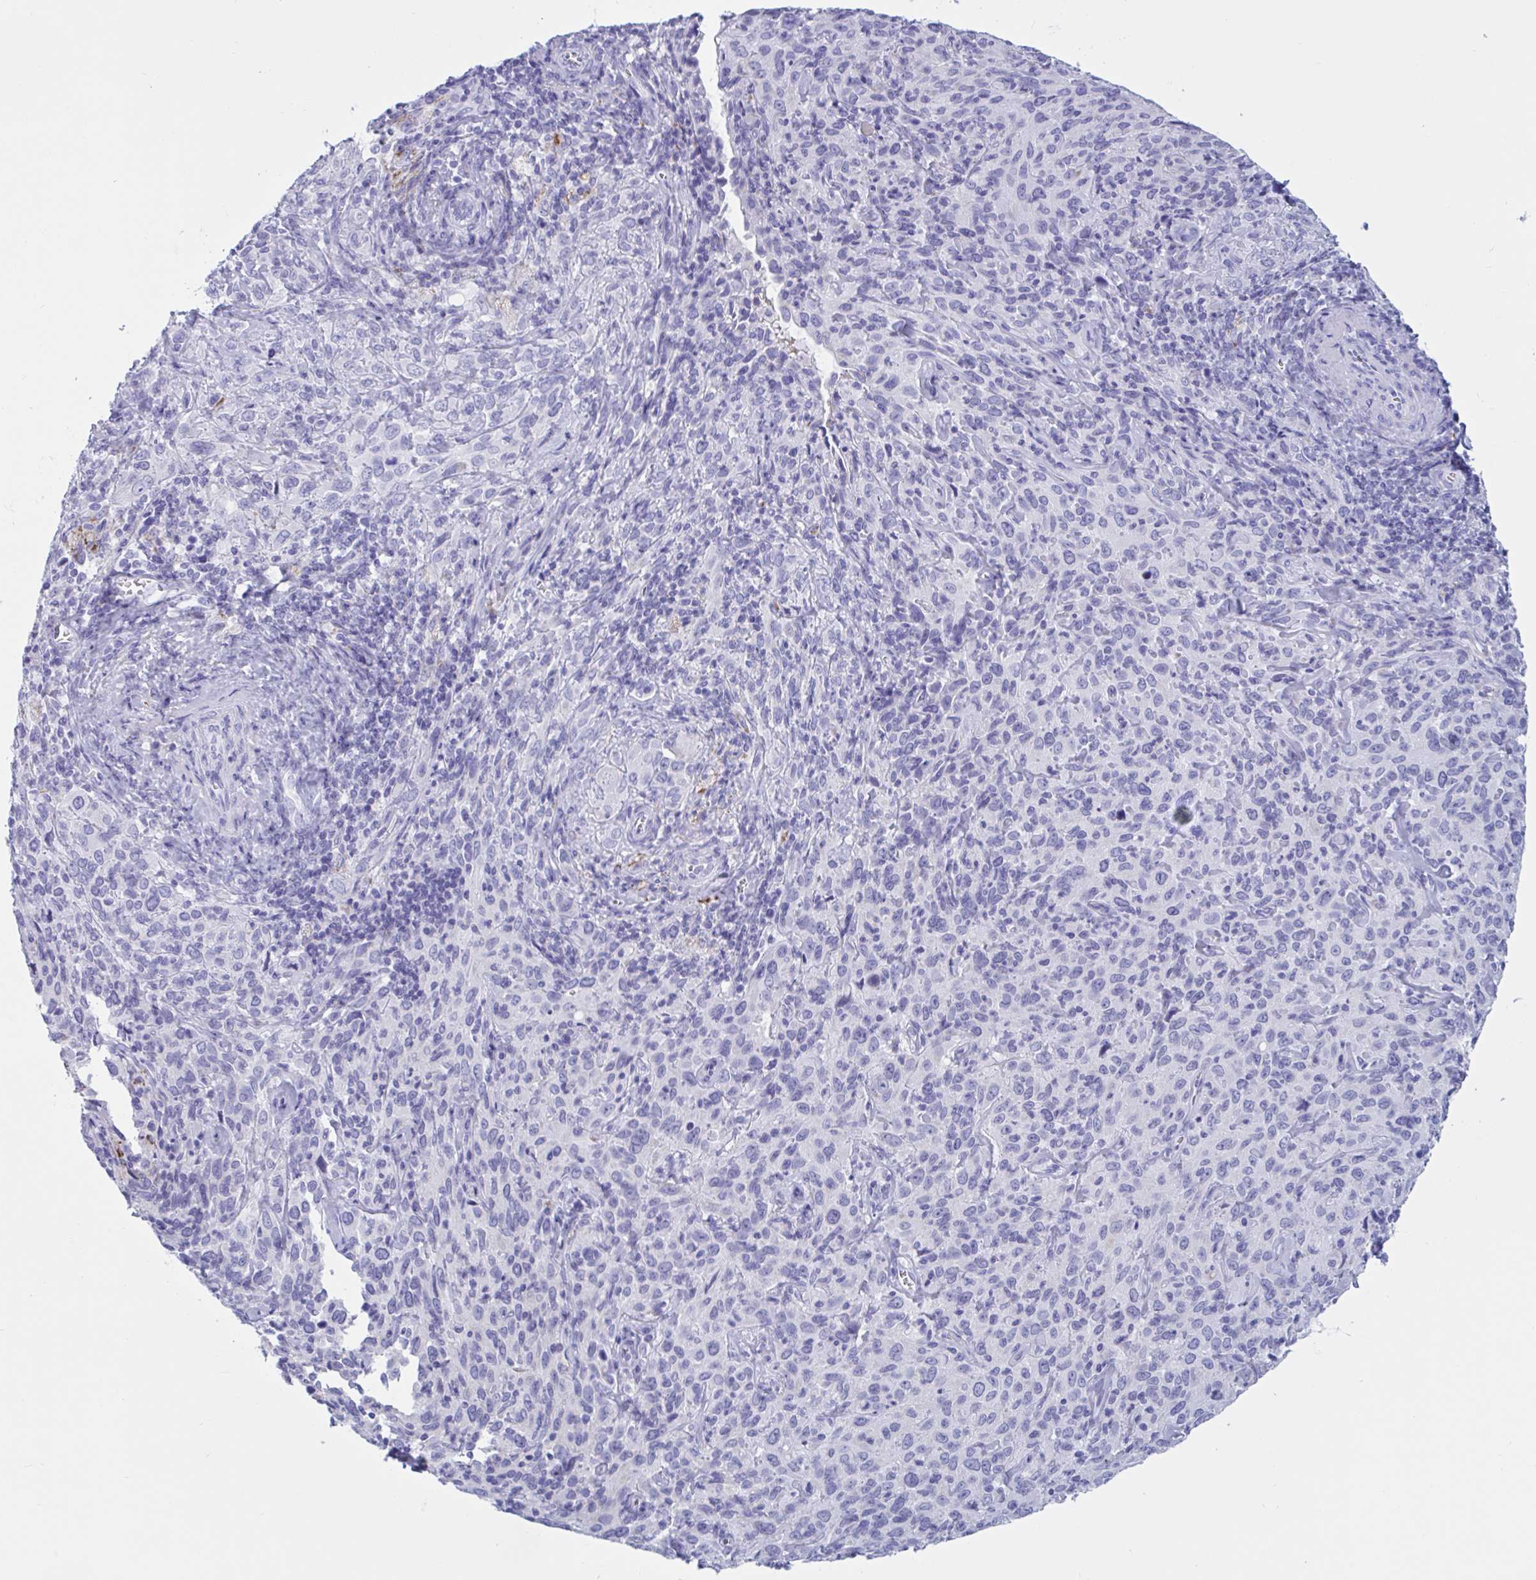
{"staining": {"intensity": "negative", "quantity": "none", "location": "none"}, "tissue": "cervical cancer", "cell_type": "Tumor cells", "image_type": "cancer", "snomed": [{"axis": "morphology", "description": "Normal tissue, NOS"}, {"axis": "morphology", "description": "Squamous cell carcinoma, NOS"}, {"axis": "topography", "description": "Cervix"}], "caption": "This is an IHC histopathology image of cervical cancer (squamous cell carcinoma). There is no expression in tumor cells.", "gene": "OXLD1", "patient": {"sex": "female", "age": 51}}